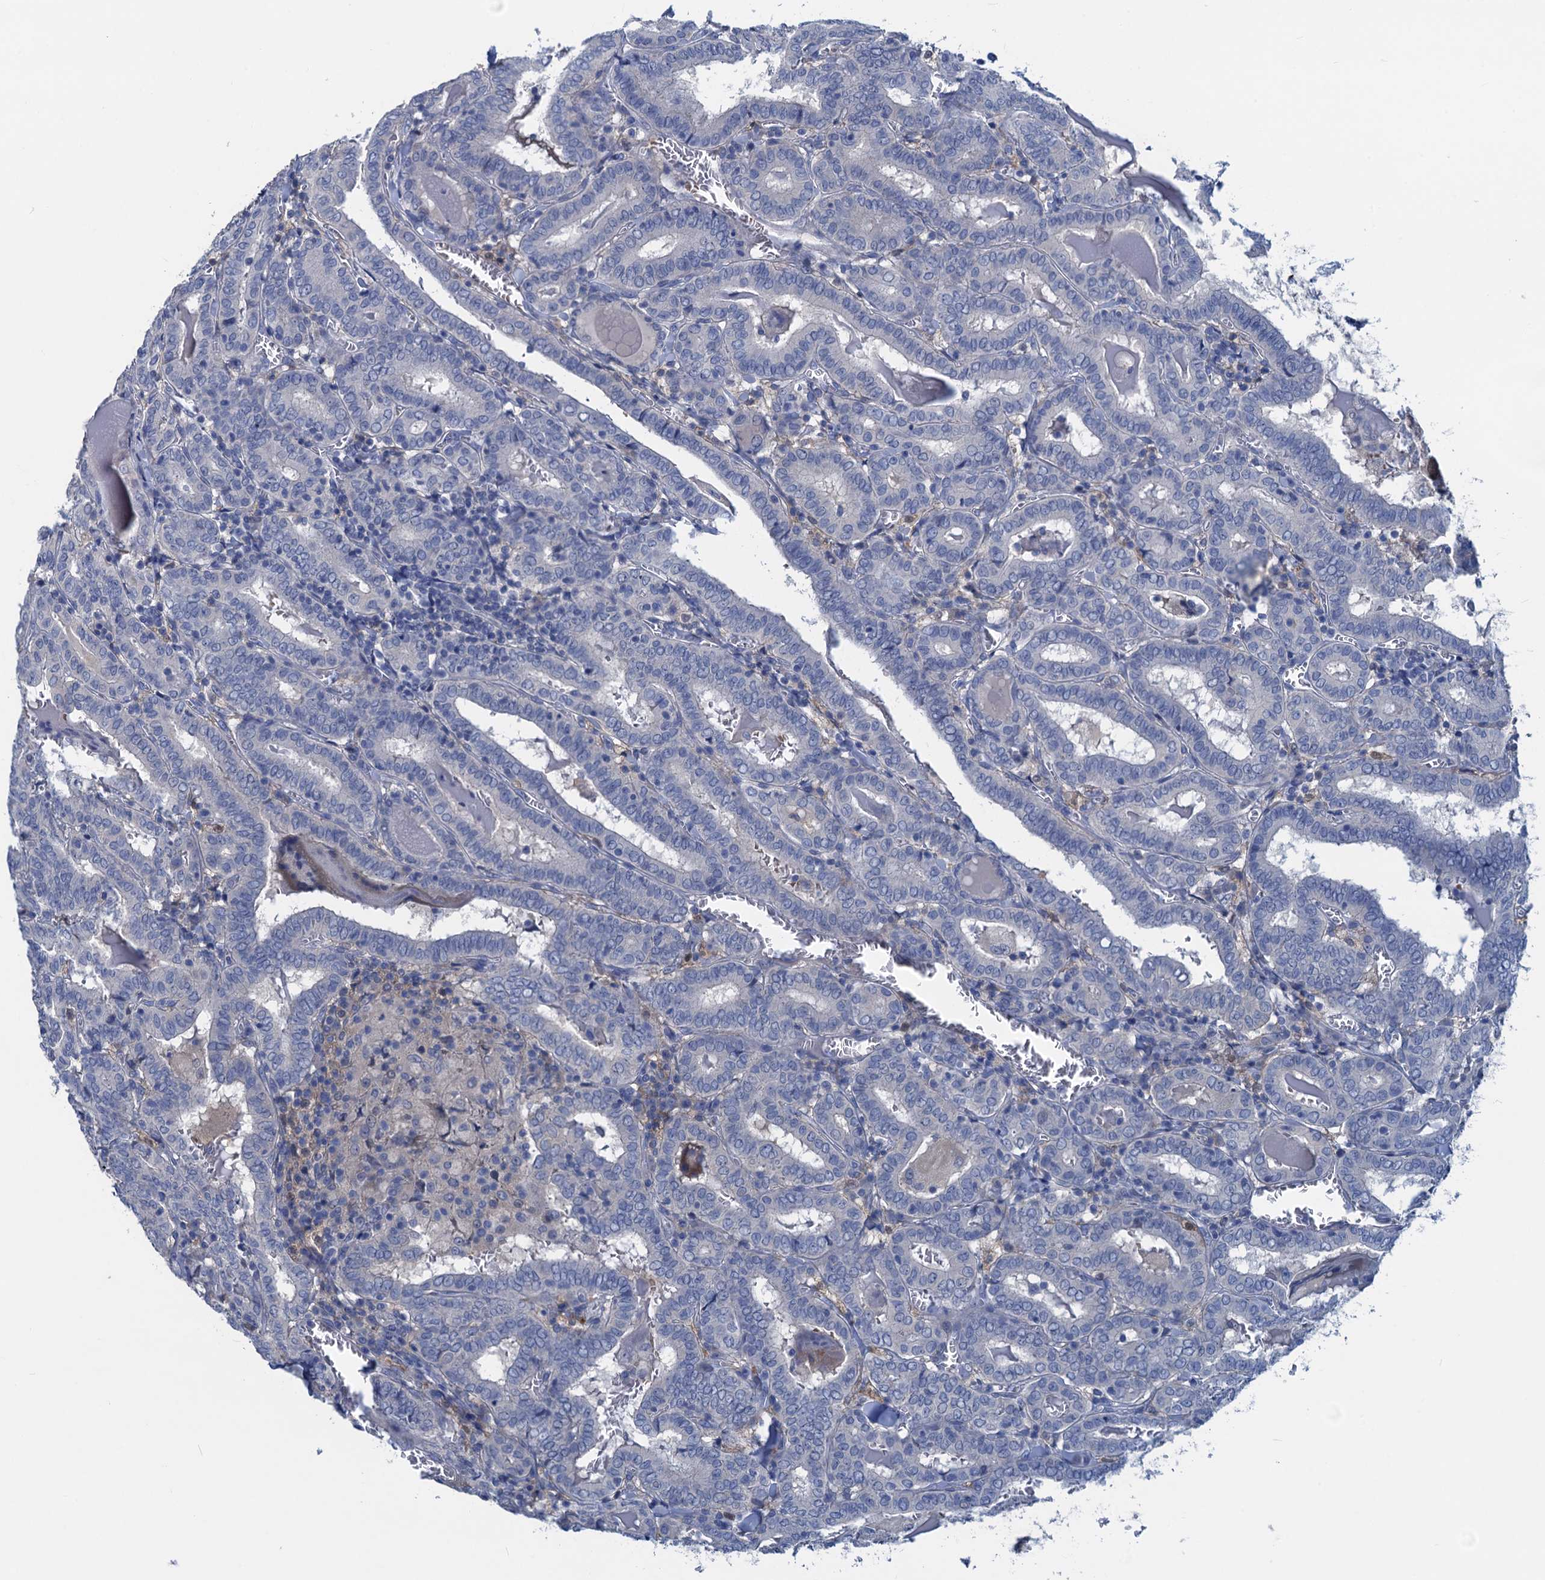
{"staining": {"intensity": "negative", "quantity": "none", "location": "none"}, "tissue": "thyroid cancer", "cell_type": "Tumor cells", "image_type": "cancer", "snomed": [{"axis": "morphology", "description": "Papillary adenocarcinoma, NOS"}, {"axis": "topography", "description": "Thyroid gland"}], "caption": "Tumor cells are negative for brown protein staining in thyroid cancer. Brightfield microscopy of IHC stained with DAB (3,3'-diaminobenzidine) (brown) and hematoxylin (blue), captured at high magnification.", "gene": "RTKN2", "patient": {"sex": "female", "age": 72}}